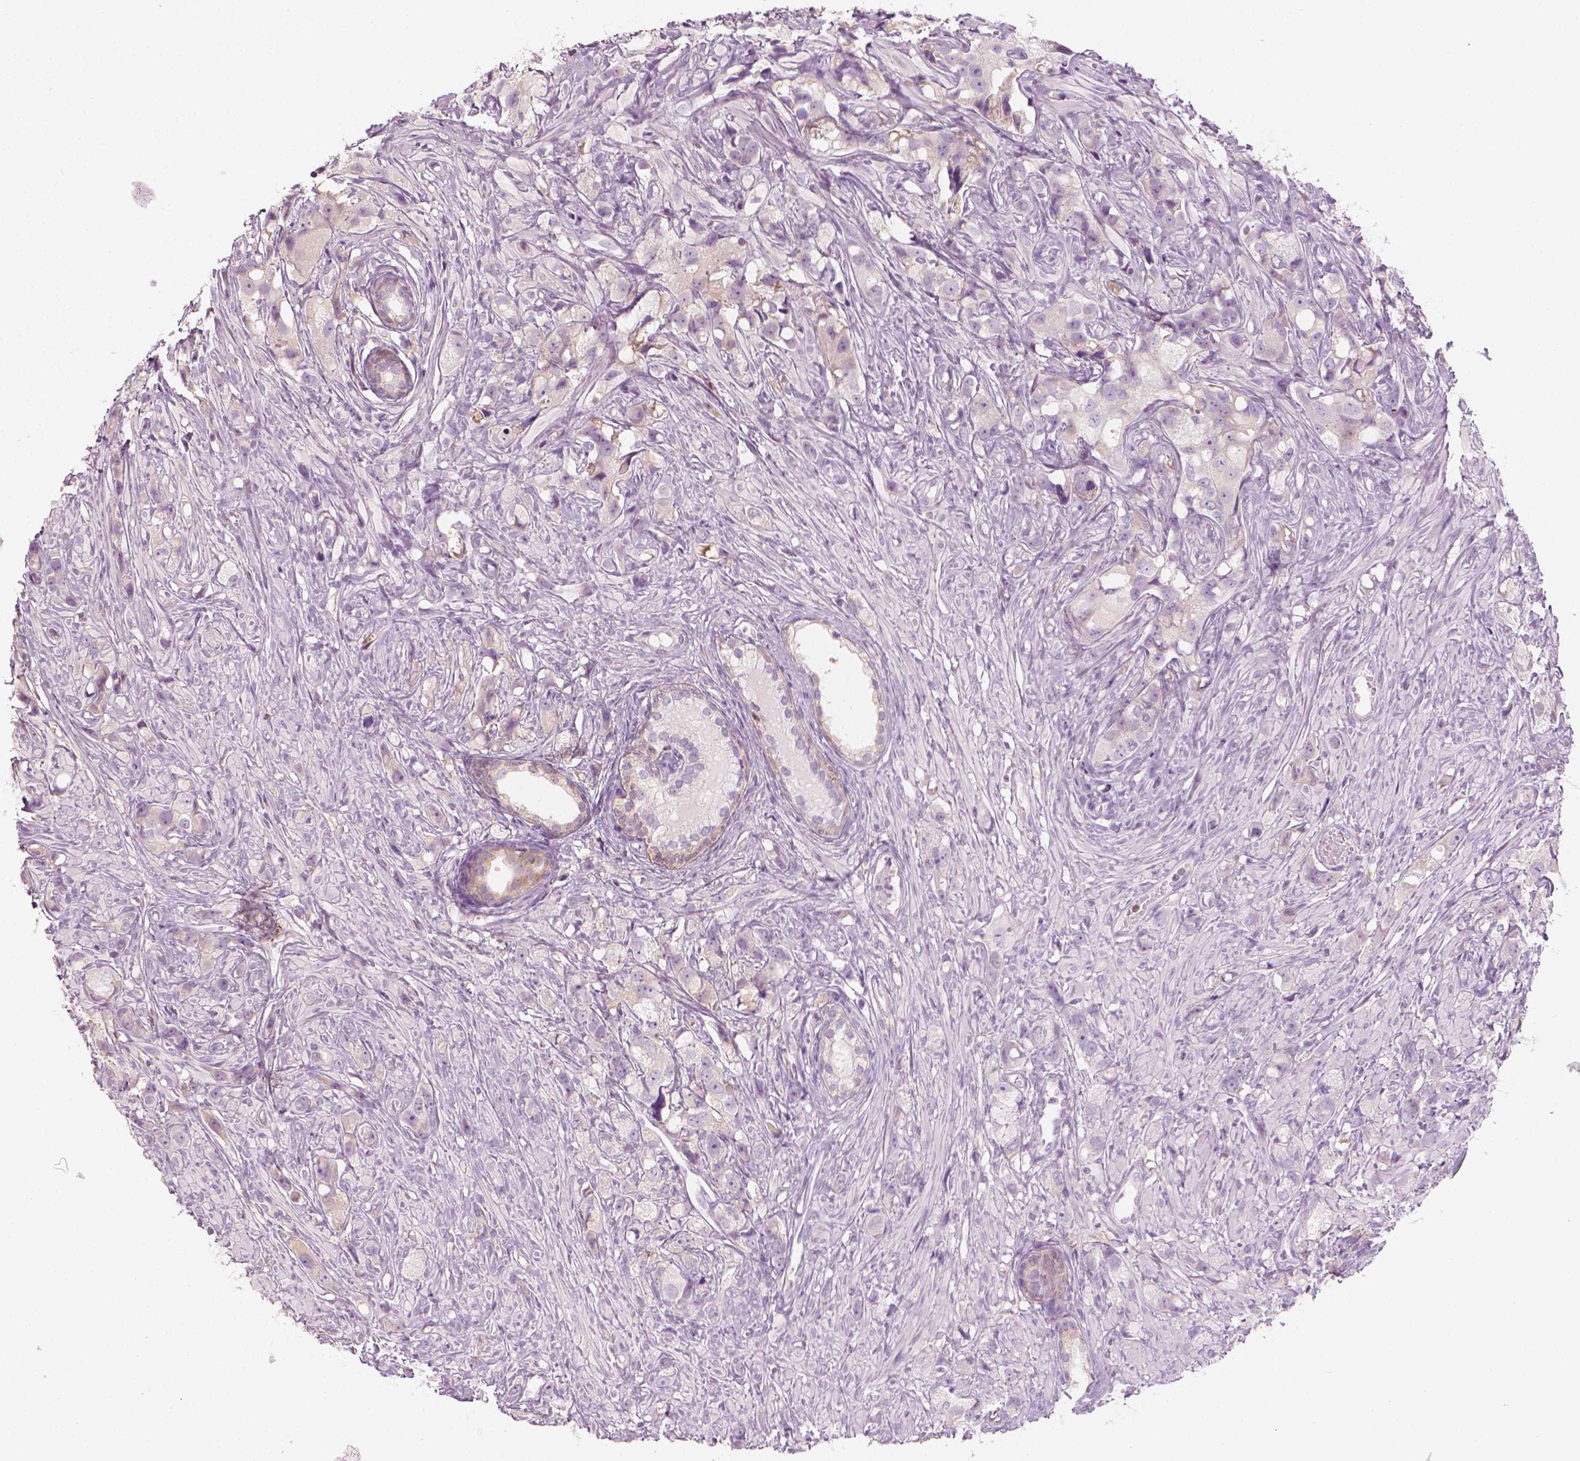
{"staining": {"intensity": "negative", "quantity": "none", "location": "none"}, "tissue": "prostate cancer", "cell_type": "Tumor cells", "image_type": "cancer", "snomed": [{"axis": "morphology", "description": "Adenocarcinoma, High grade"}, {"axis": "topography", "description": "Prostate"}], "caption": "This is an immunohistochemistry histopathology image of human prostate cancer (adenocarcinoma (high-grade)). There is no expression in tumor cells.", "gene": "SHMT1", "patient": {"sex": "male", "age": 75}}